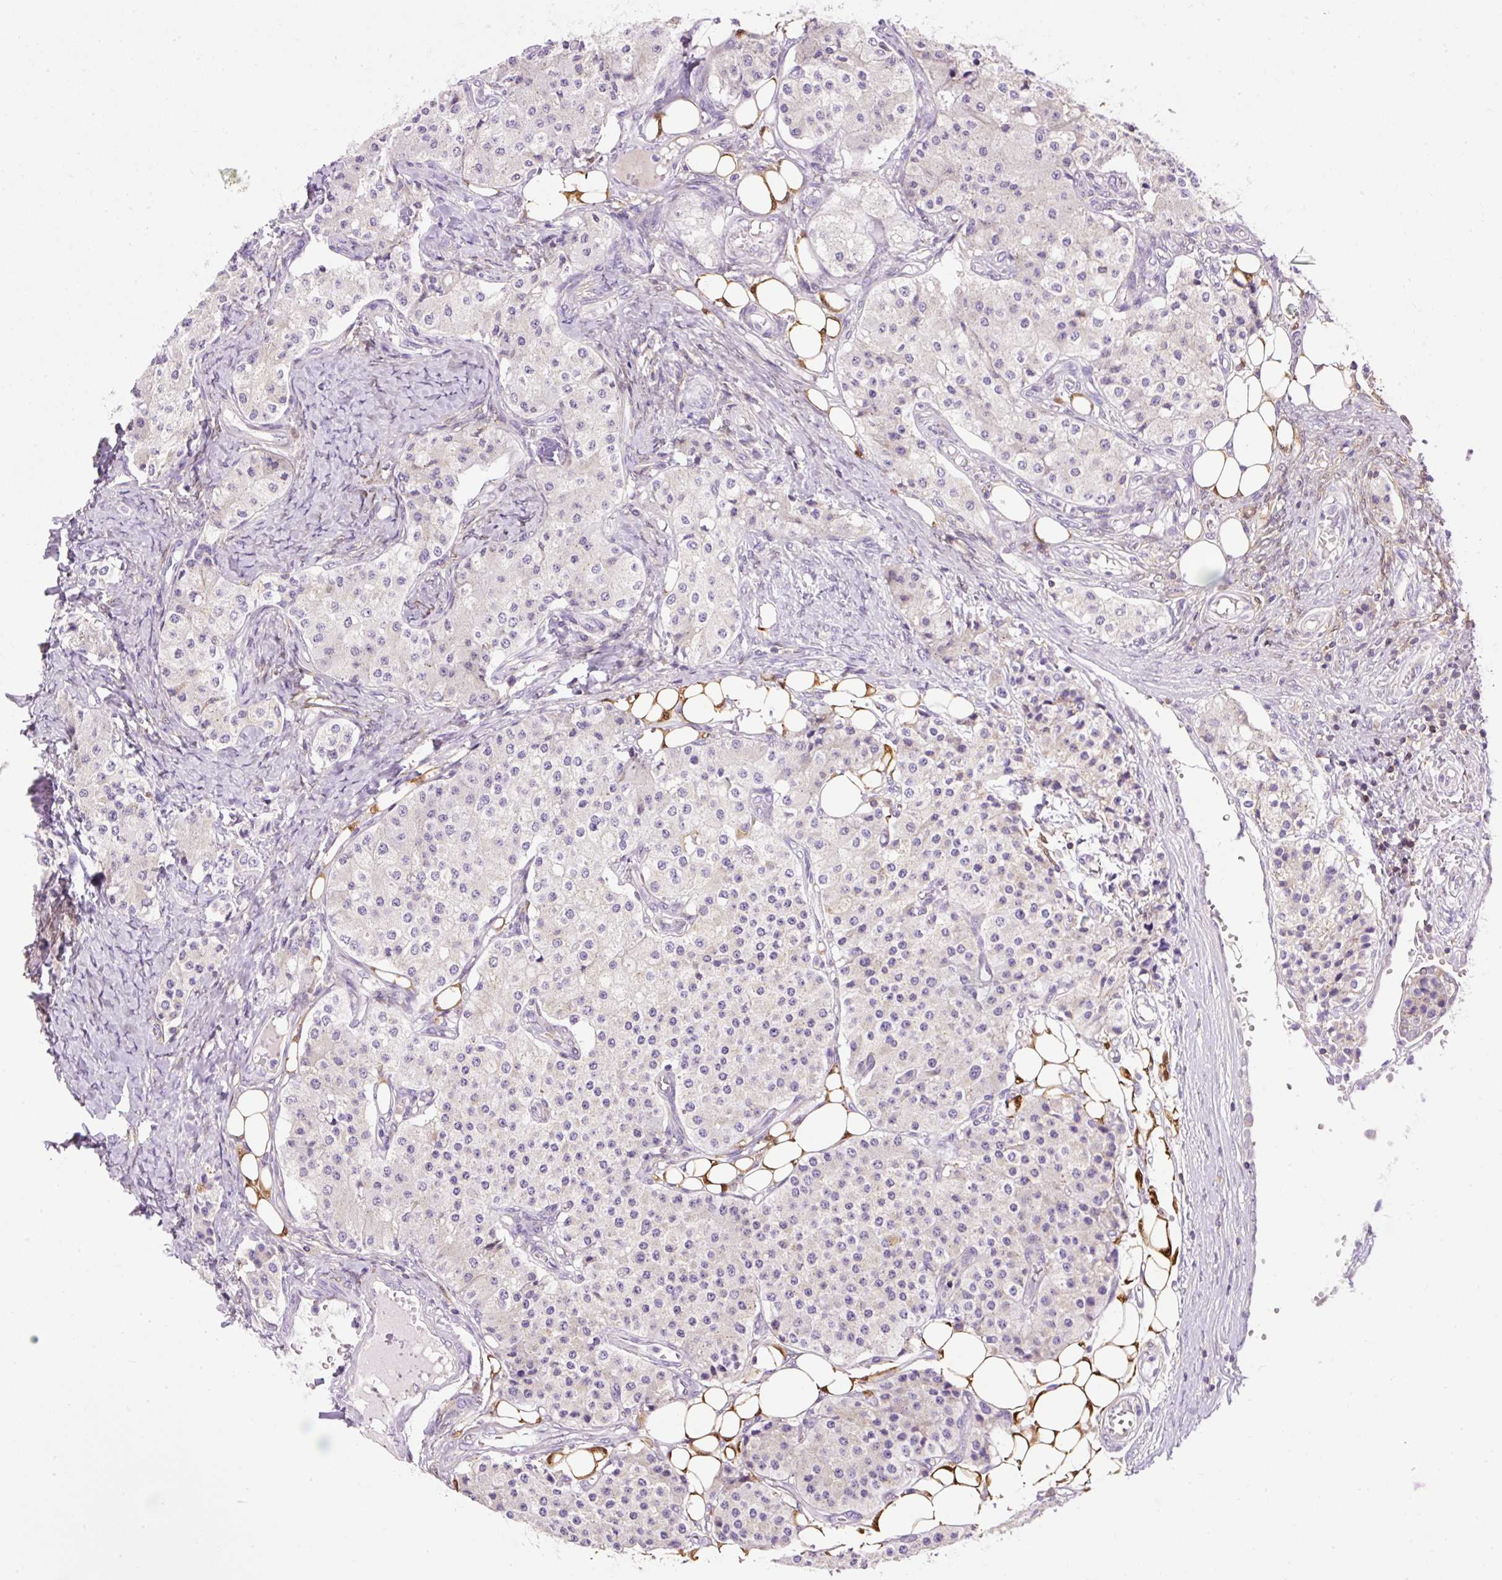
{"staining": {"intensity": "negative", "quantity": "none", "location": "none"}, "tissue": "carcinoid", "cell_type": "Tumor cells", "image_type": "cancer", "snomed": [{"axis": "morphology", "description": "Carcinoid, malignant, NOS"}, {"axis": "topography", "description": "Colon"}], "caption": "A photomicrograph of carcinoid (malignant) stained for a protein exhibits no brown staining in tumor cells.", "gene": "CD83", "patient": {"sex": "female", "age": 52}}